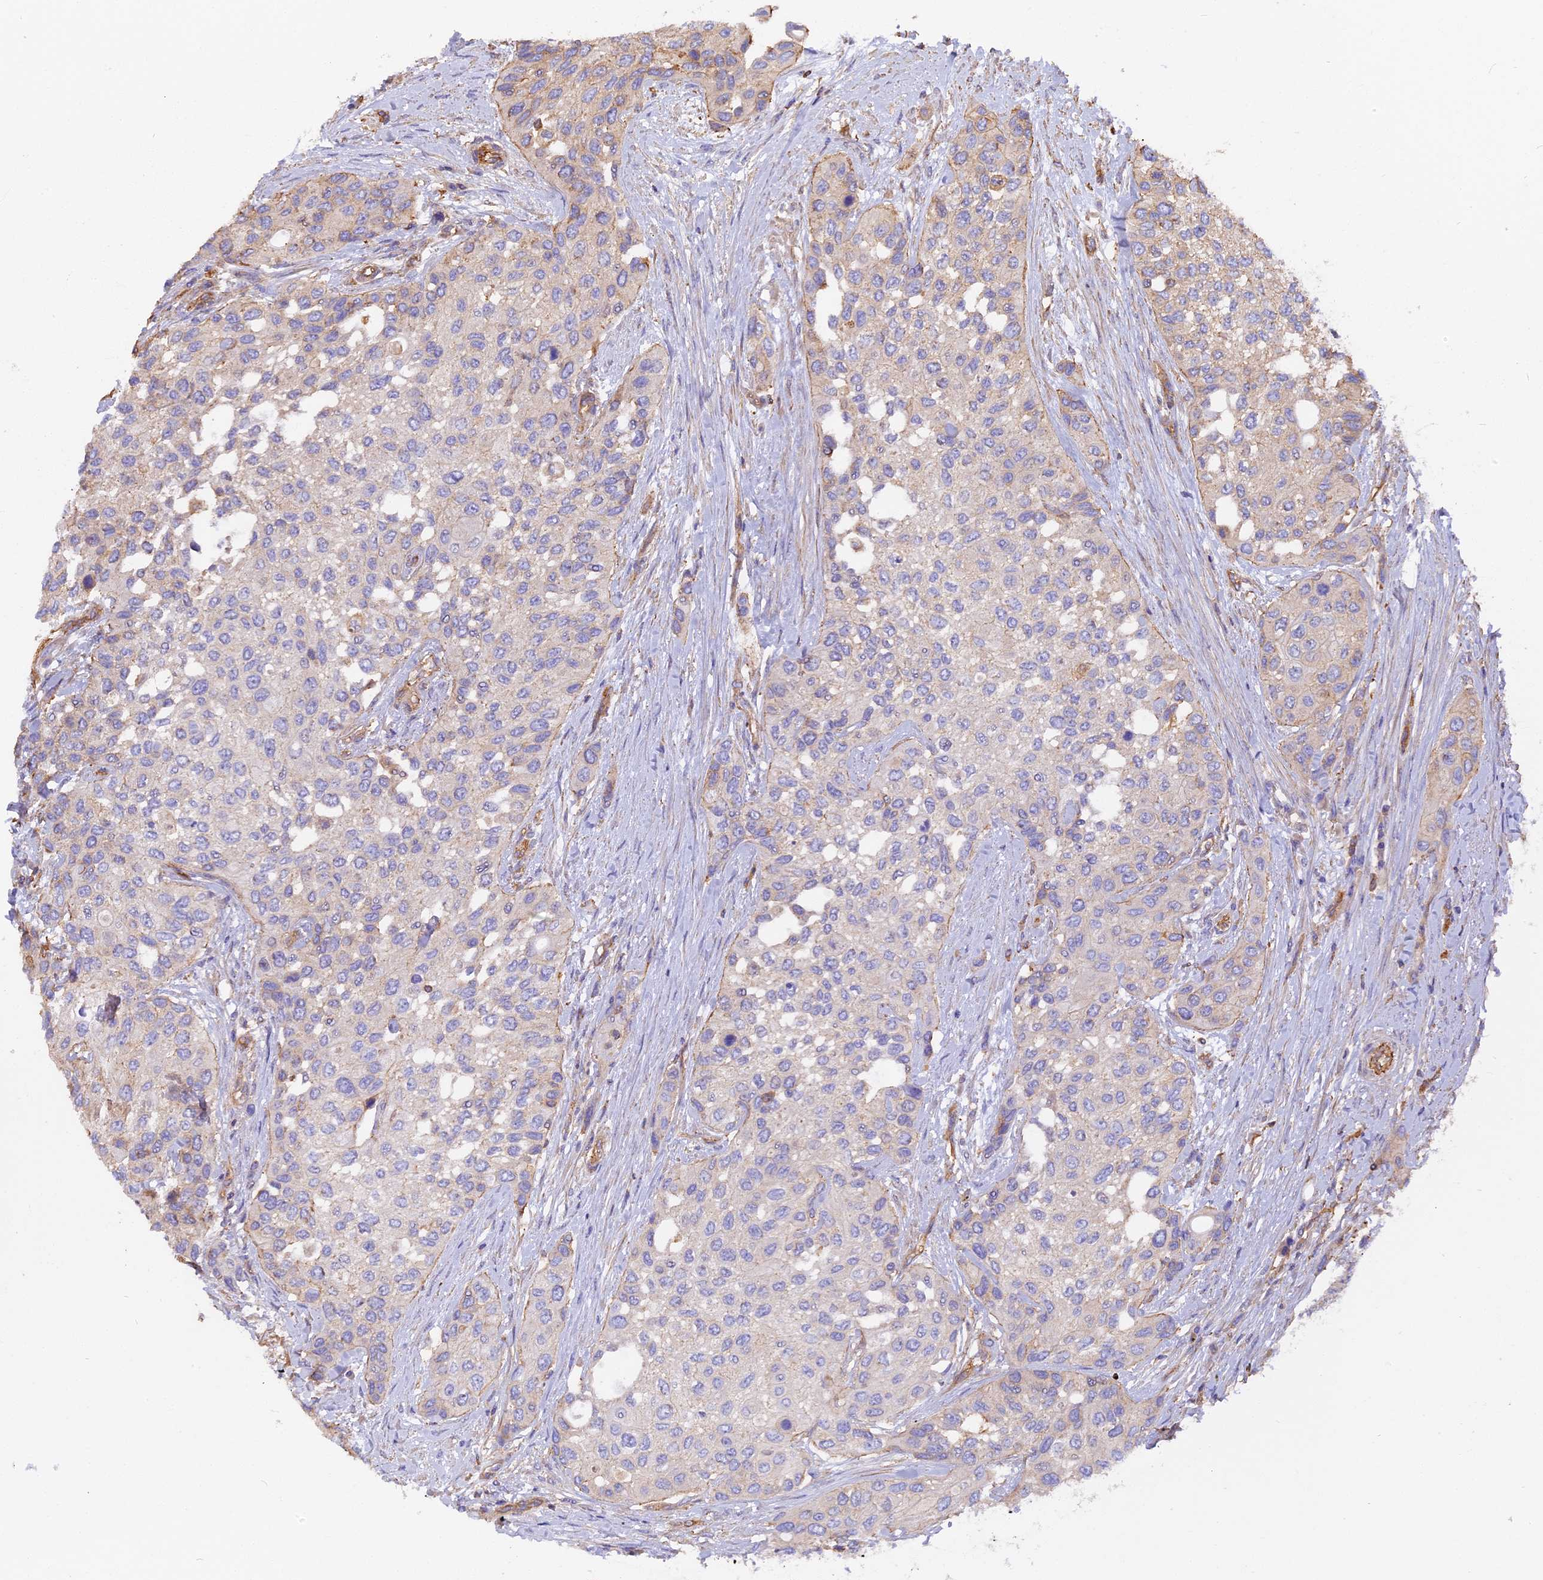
{"staining": {"intensity": "negative", "quantity": "none", "location": "none"}, "tissue": "urothelial cancer", "cell_type": "Tumor cells", "image_type": "cancer", "snomed": [{"axis": "morphology", "description": "Normal tissue, NOS"}, {"axis": "morphology", "description": "Urothelial carcinoma, High grade"}, {"axis": "topography", "description": "Vascular tissue"}, {"axis": "topography", "description": "Urinary bladder"}], "caption": "An immunohistochemistry image of urothelial cancer is shown. There is no staining in tumor cells of urothelial cancer. (Brightfield microscopy of DAB immunohistochemistry (IHC) at high magnification).", "gene": "VPS18", "patient": {"sex": "female", "age": 56}}